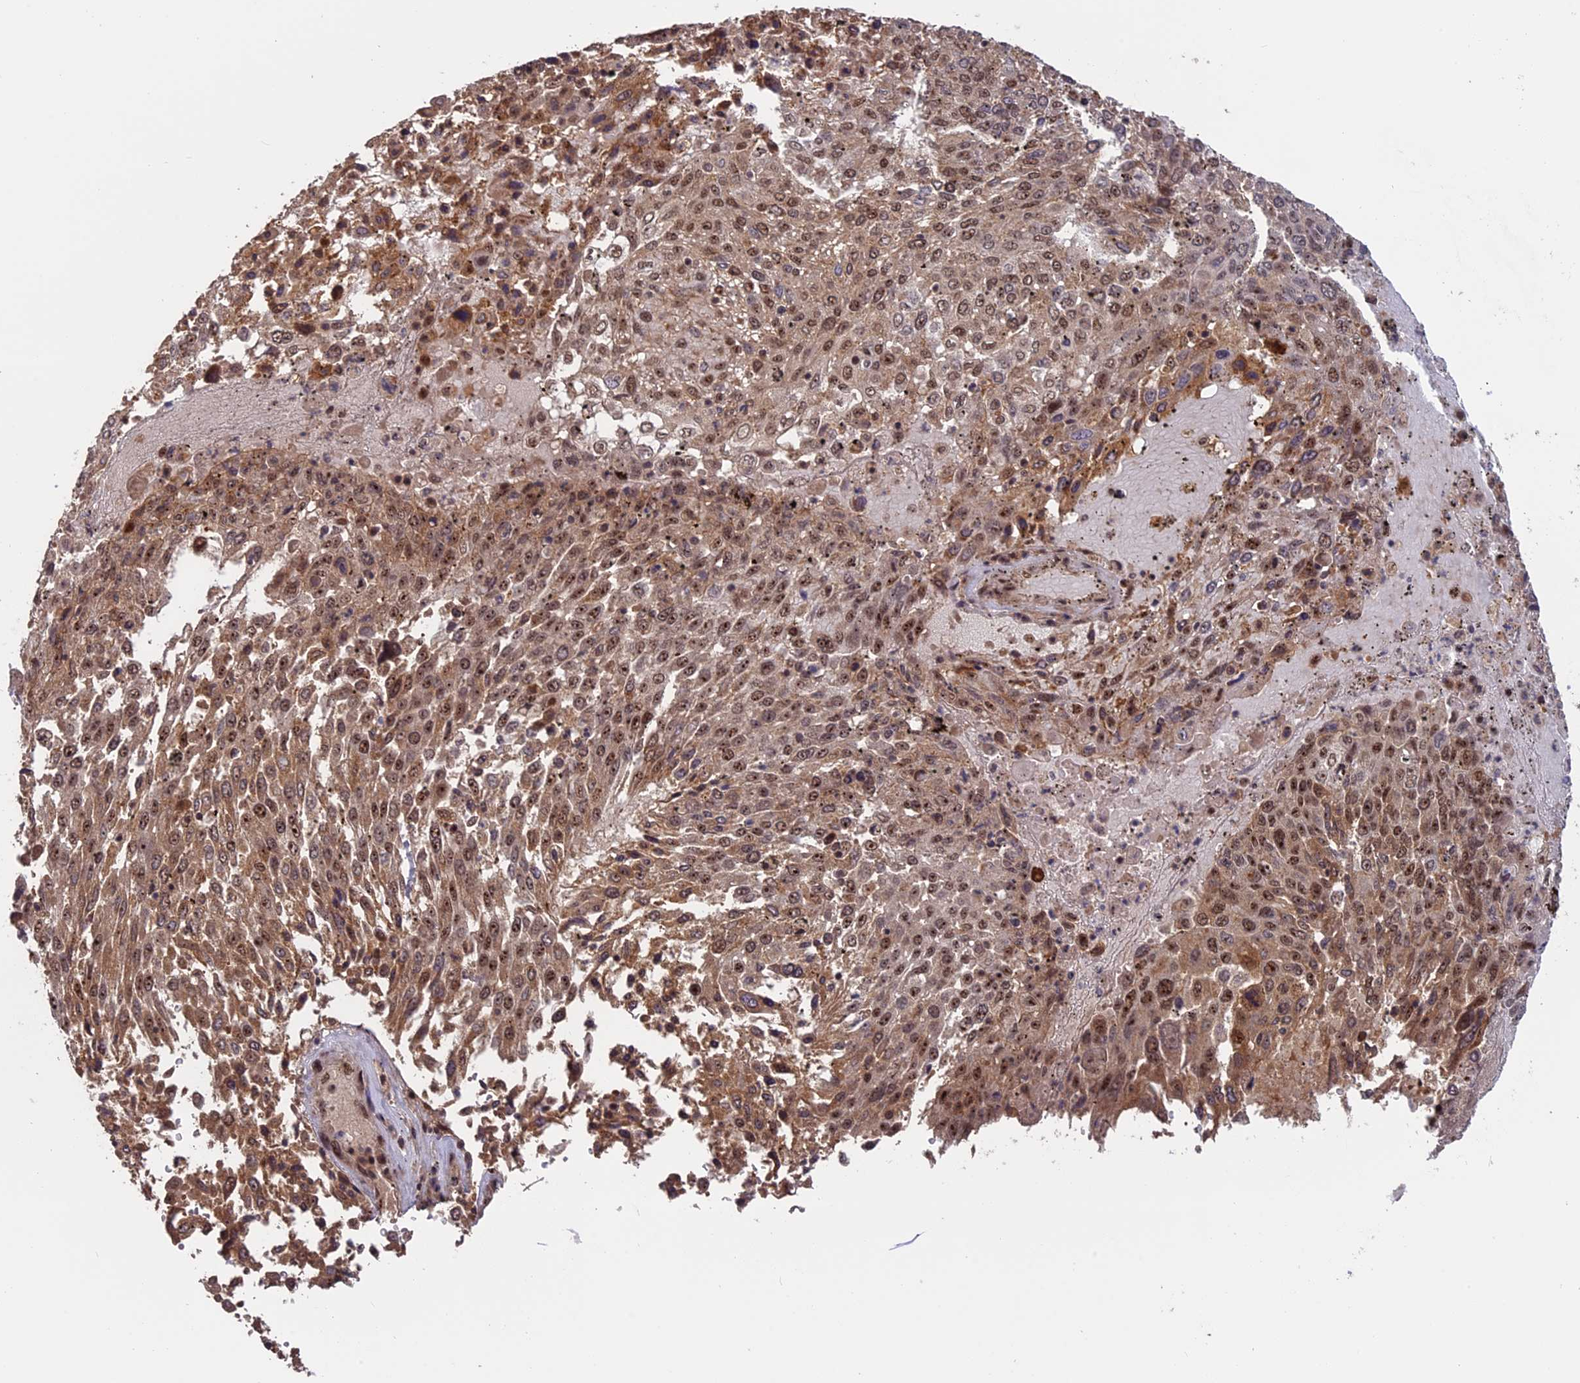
{"staining": {"intensity": "moderate", "quantity": ">75%", "location": "cytoplasmic/membranous,nuclear"}, "tissue": "lung cancer", "cell_type": "Tumor cells", "image_type": "cancer", "snomed": [{"axis": "morphology", "description": "Squamous cell carcinoma, NOS"}, {"axis": "topography", "description": "Lung"}], "caption": "Immunohistochemical staining of lung cancer (squamous cell carcinoma) demonstrates medium levels of moderate cytoplasmic/membranous and nuclear staining in approximately >75% of tumor cells.", "gene": "CACTIN", "patient": {"sex": "male", "age": 65}}